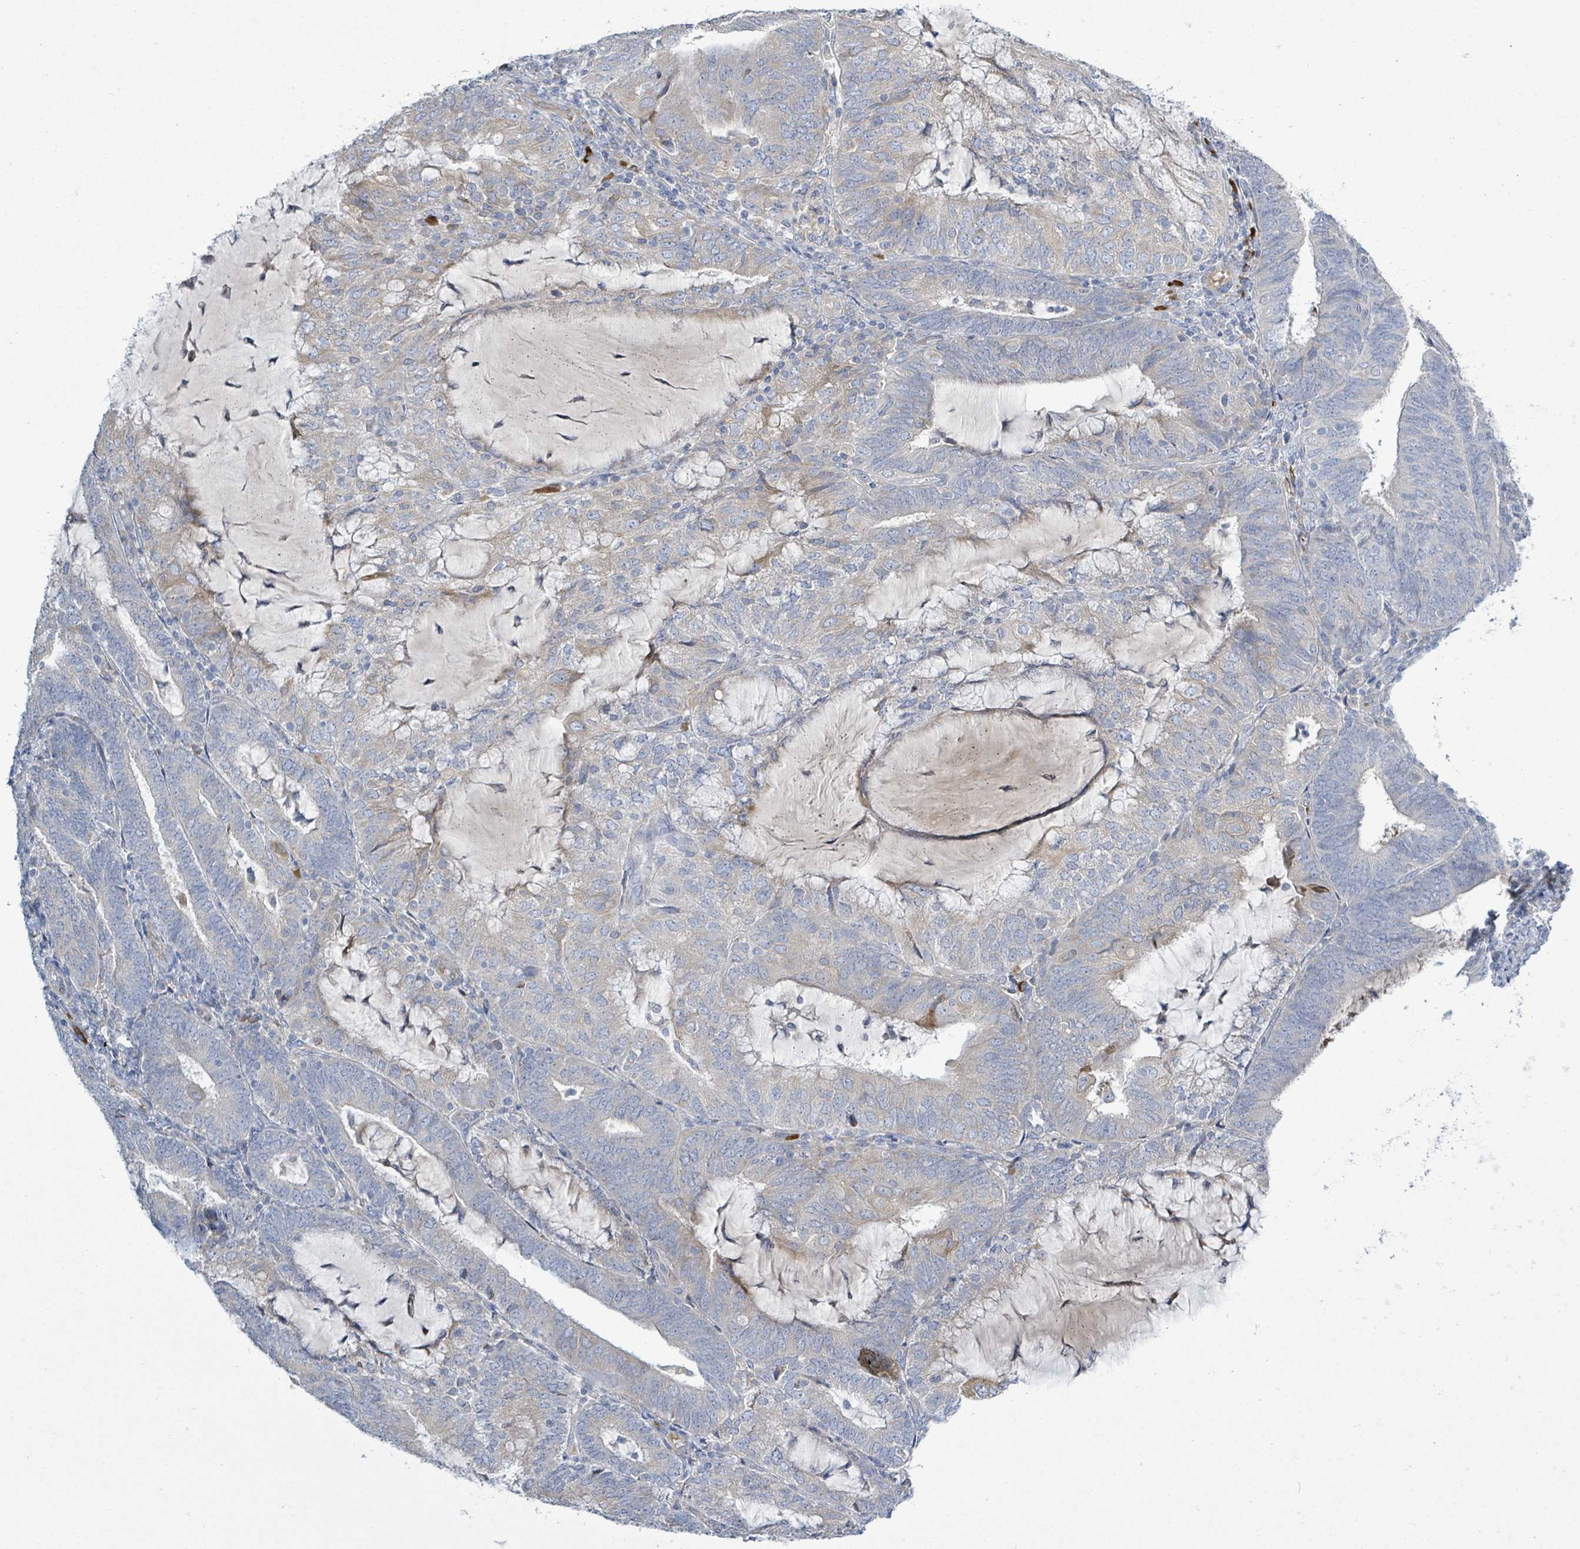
{"staining": {"intensity": "weak", "quantity": "<25%", "location": "cytoplasmic/membranous"}, "tissue": "endometrial cancer", "cell_type": "Tumor cells", "image_type": "cancer", "snomed": [{"axis": "morphology", "description": "Adenocarcinoma, NOS"}, {"axis": "topography", "description": "Endometrium"}], "caption": "Immunohistochemical staining of endometrial cancer exhibits no significant positivity in tumor cells.", "gene": "SIRPB1", "patient": {"sex": "female", "age": 81}}